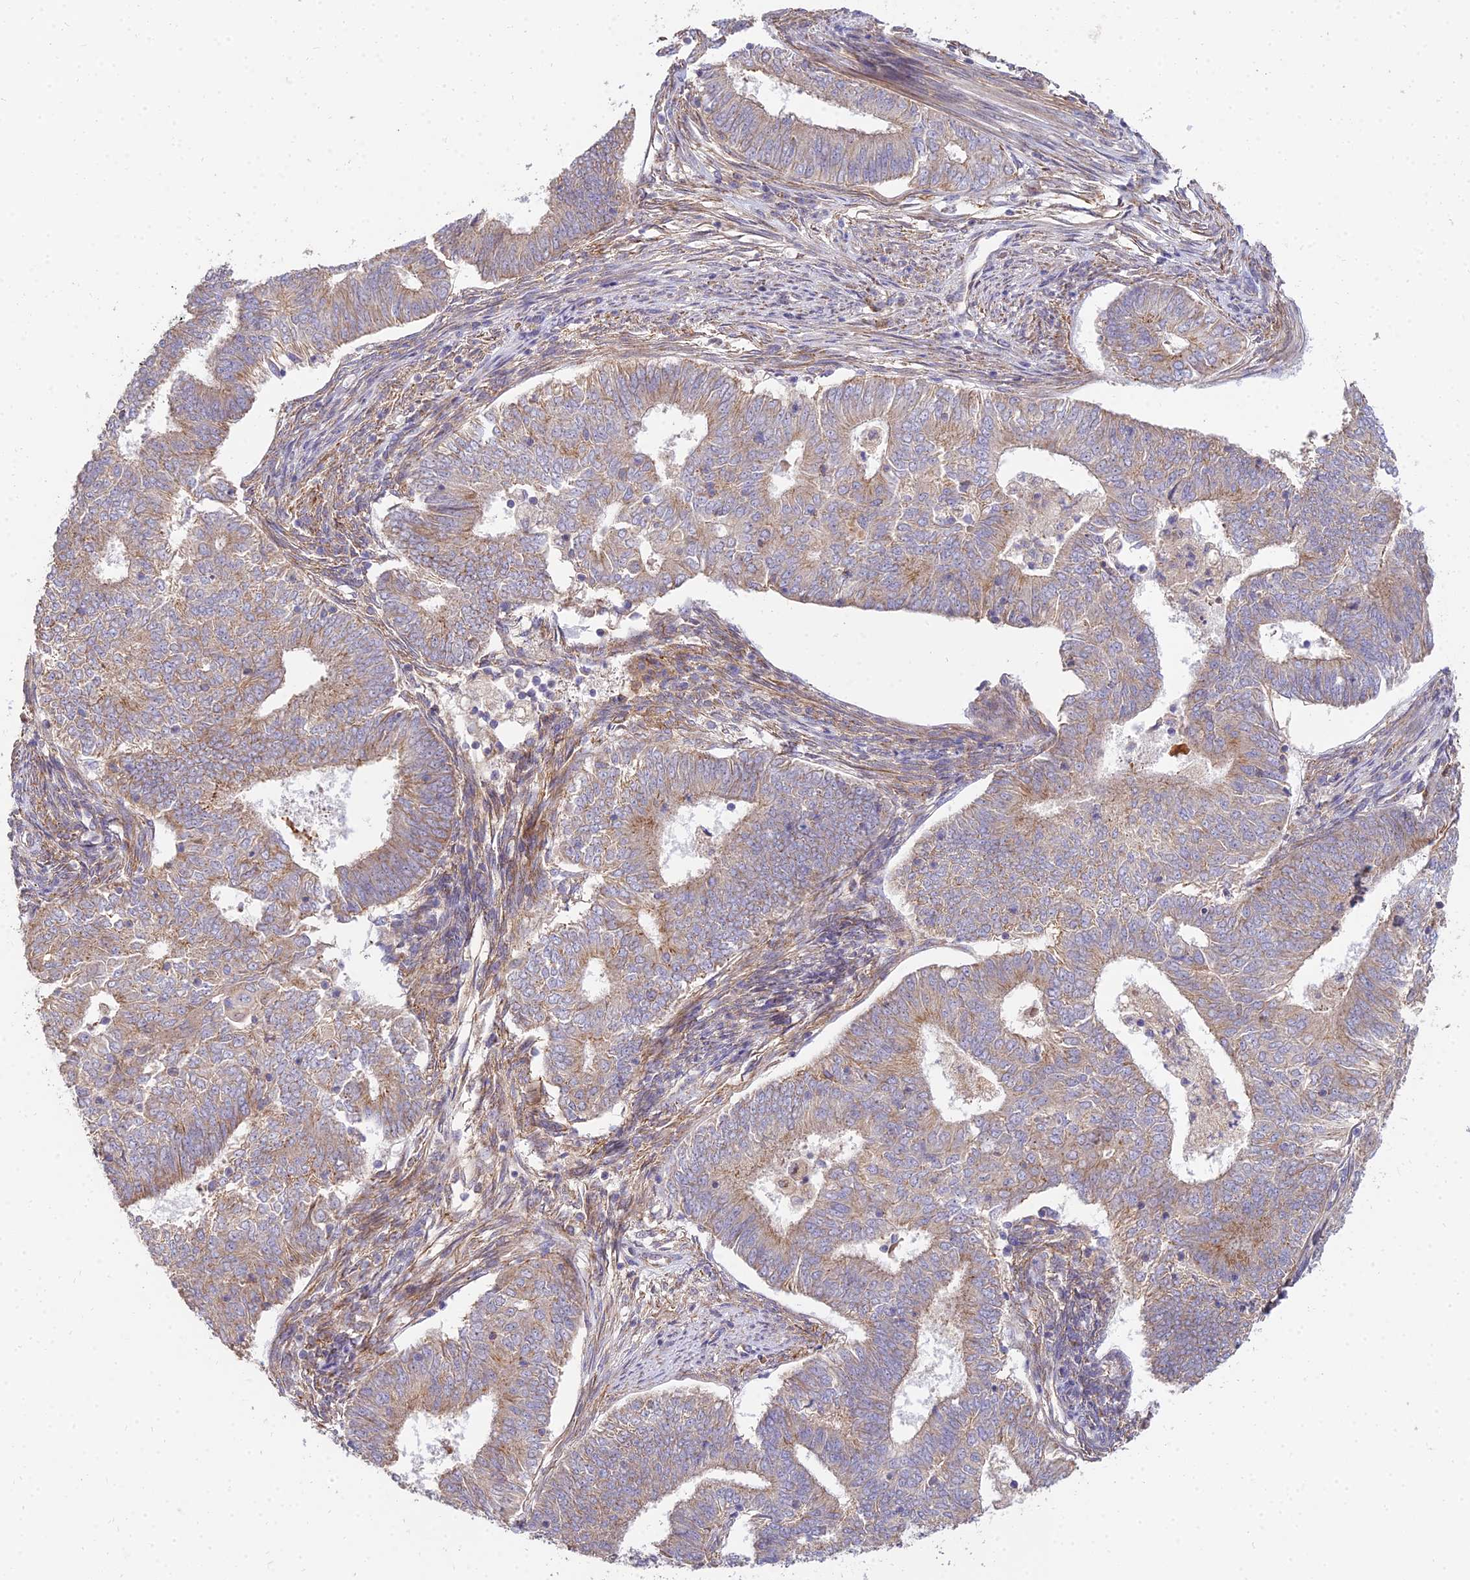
{"staining": {"intensity": "moderate", "quantity": ">75%", "location": "cytoplasmic/membranous"}, "tissue": "endometrial cancer", "cell_type": "Tumor cells", "image_type": "cancer", "snomed": [{"axis": "morphology", "description": "Adenocarcinoma, NOS"}, {"axis": "topography", "description": "Endometrium"}], "caption": "Protein expression analysis of endometrial cancer displays moderate cytoplasmic/membranous staining in about >75% of tumor cells.", "gene": "ARL8B", "patient": {"sex": "female", "age": 62}}